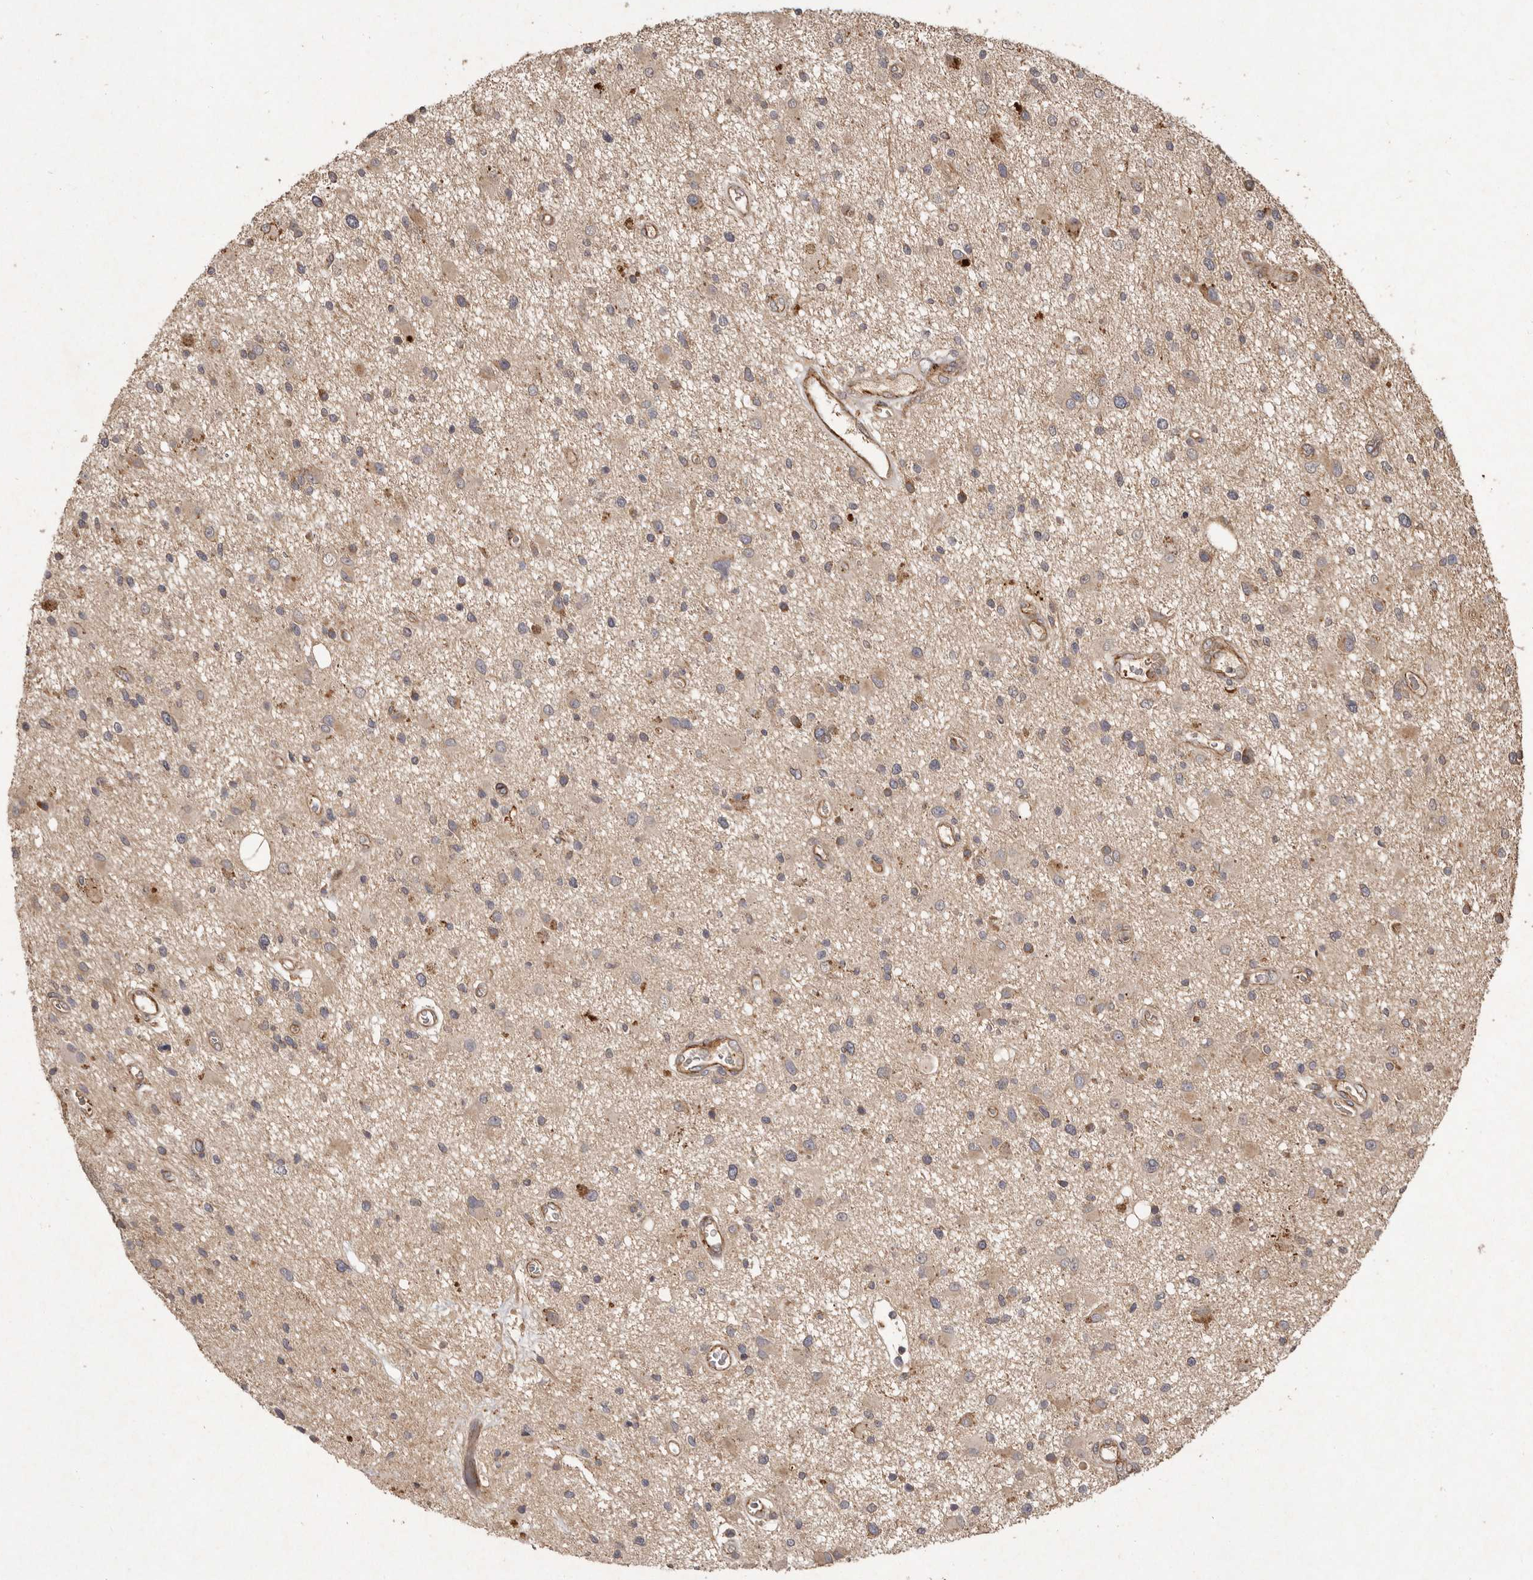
{"staining": {"intensity": "weak", "quantity": ">75%", "location": "cytoplasmic/membranous"}, "tissue": "glioma", "cell_type": "Tumor cells", "image_type": "cancer", "snomed": [{"axis": "morphology", "description": "Glioma, malignant, High grade"}, {"axis": "topography", "description": "Brain"}], "caption": "The histopathology image reveals staining of glioma, revealing weak cytoplasmic/membranous protein positivity (brown color) within tumor cells.", "gene": "SEMA3A", "patient": {"sex": "male", "age": 33}}